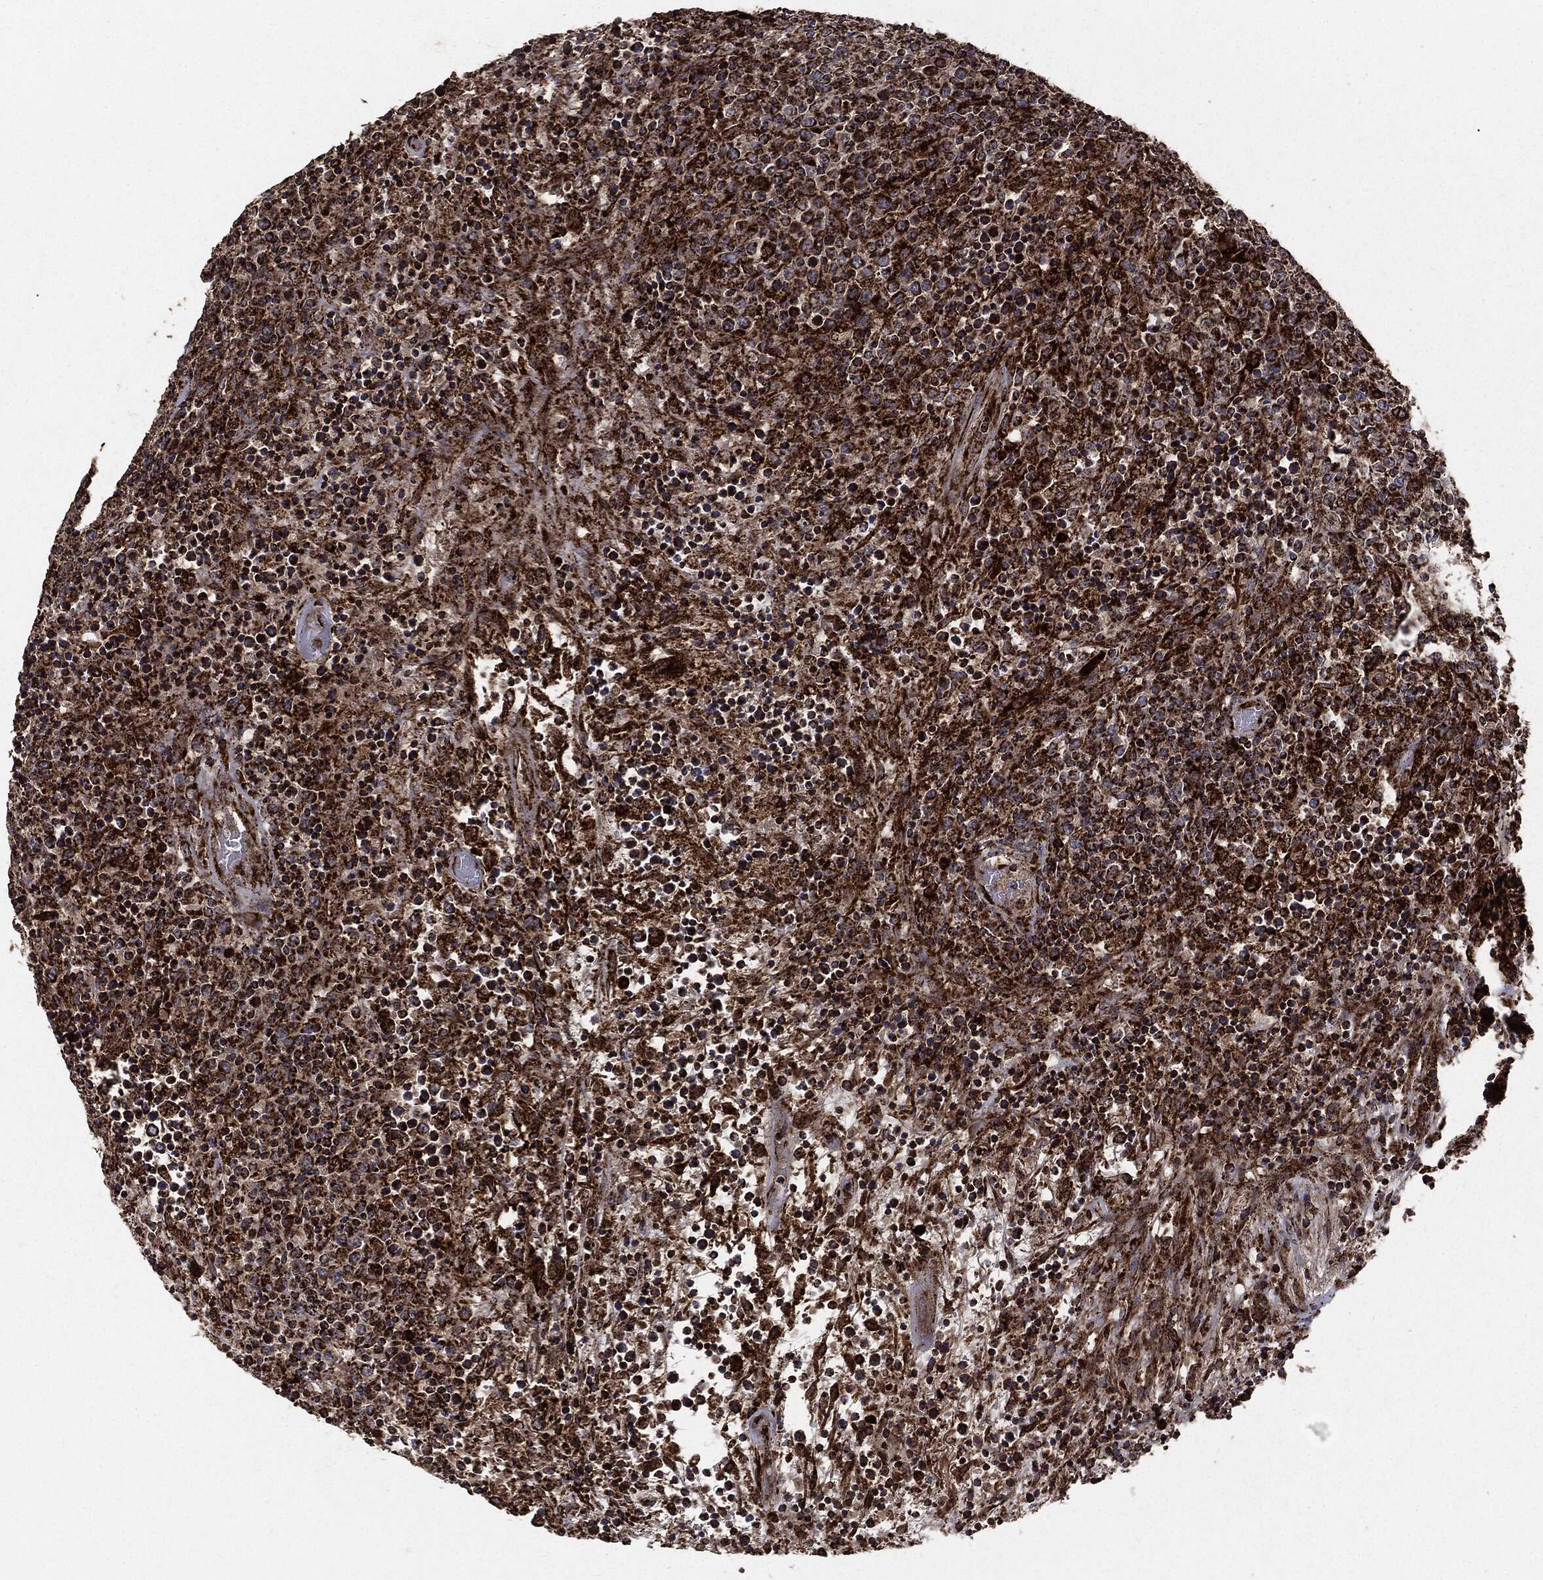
{"staining": {"intensity": "strong", "quantity": ">75%", "location": "cytoplasmic/membranous"}, "tissue": "lymphoma", "cell_type": "Tumor cells", "image_type": "cancer", "snomed": [{"axis": "morphology", "description": "Malignant lymphoma, non-Hodgkin's type, High grade"}, {"axis": "topography", "description": "Lung"}], "caption": "High-grade malignant lymphoma, non-Hodgkin's type was stained to show a protein in brown. There is high levels of strong cytoplasmic/membranous positivity in approximately >75% of tumor cells.", "gene": "MAP2K1", "patient": {"sex": "male", "age": 79}}